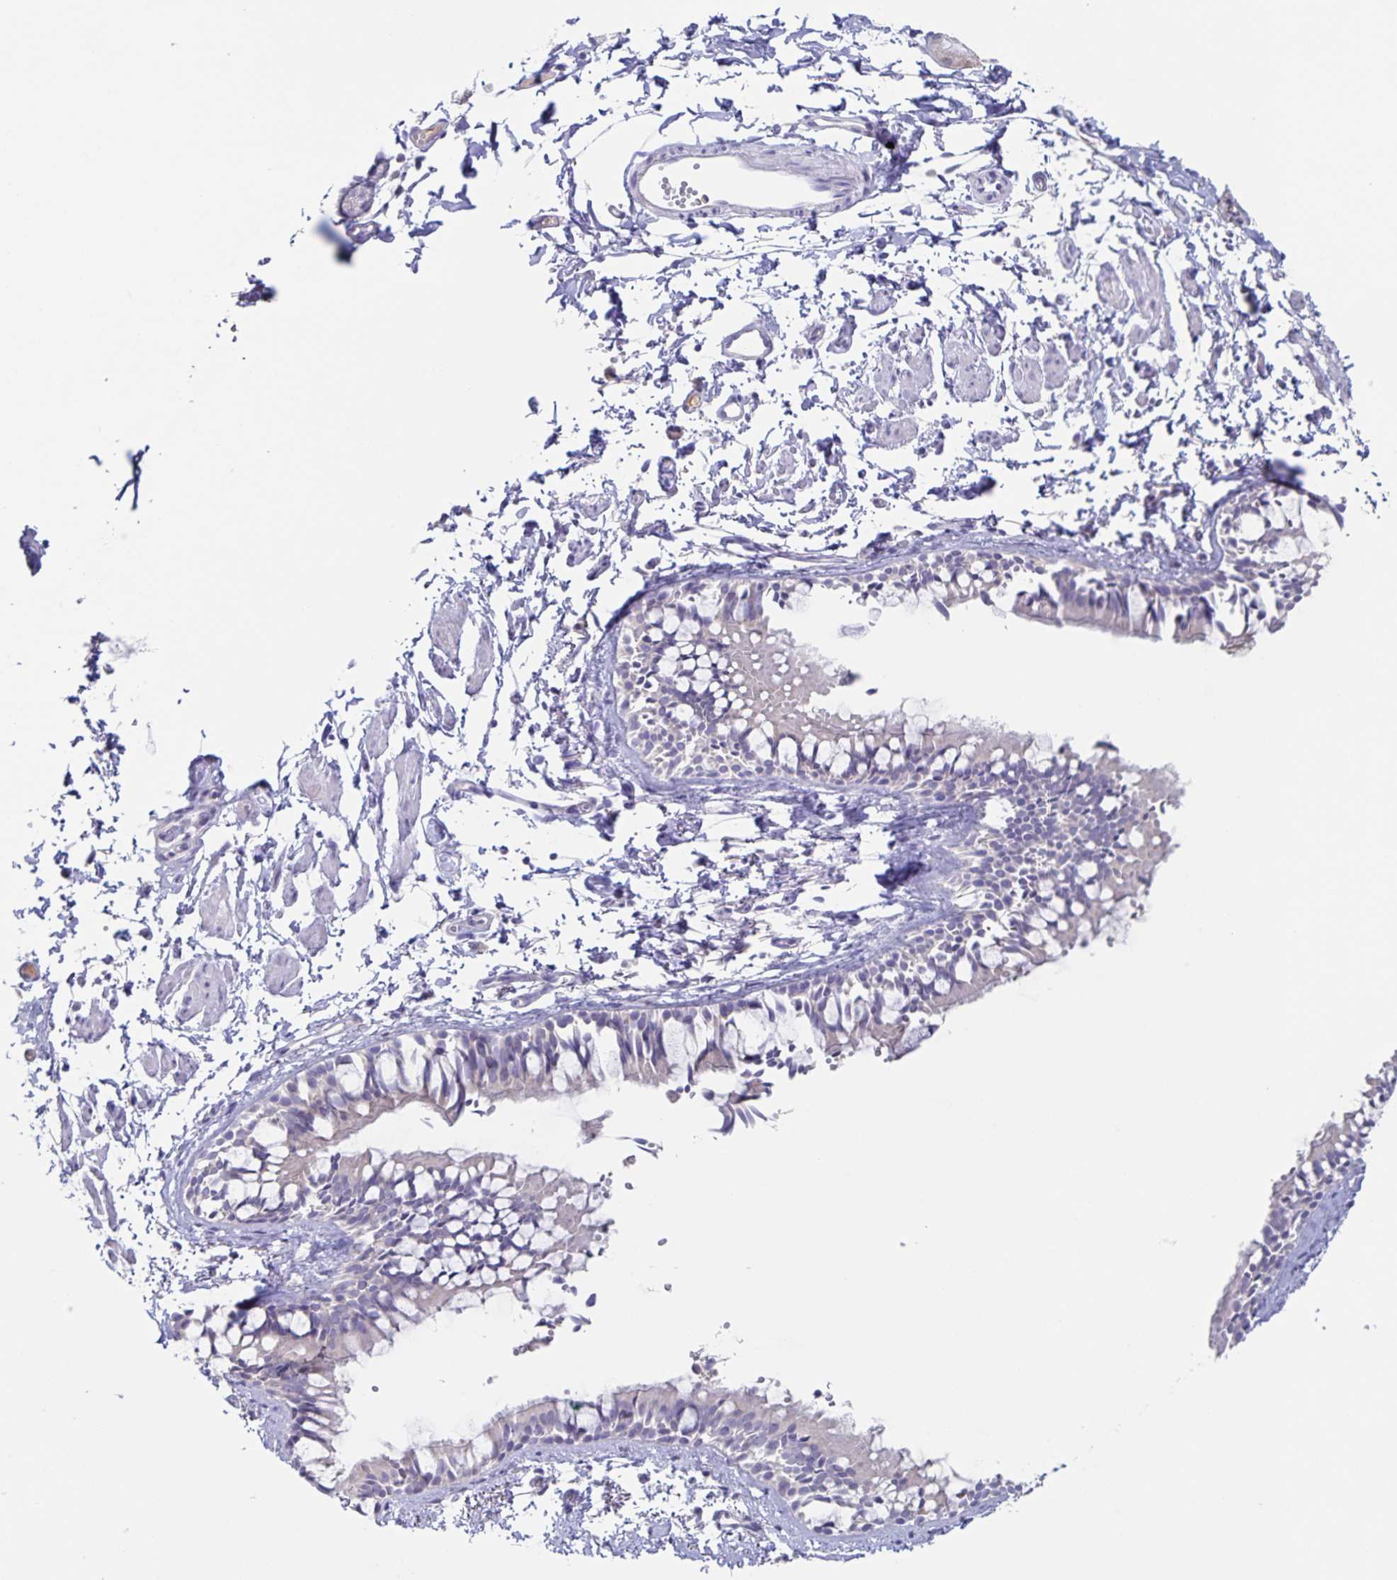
{"staining": {"intensity": "negative", "quantity": "none", "location": "none"}, "tissue": "bronchus", "cell_type": "Respiratory epithelial cells", "image_type": "normal", "snomed": [{"axis": "morphology", "description": "Normal tissue, NOS"}, {"axis": "topography", "description": "Bronchus"}], "caption": "Respiratory epithelial cells are negative for brown protein staining in unremarkable bronchus. (Brightfield microscopy of DAB (3,3'-diaminobenzidine) immunohistochemistry at high magnification).", "gene": "RPL36A", "patient": {"sex": "female", "age": 59}}